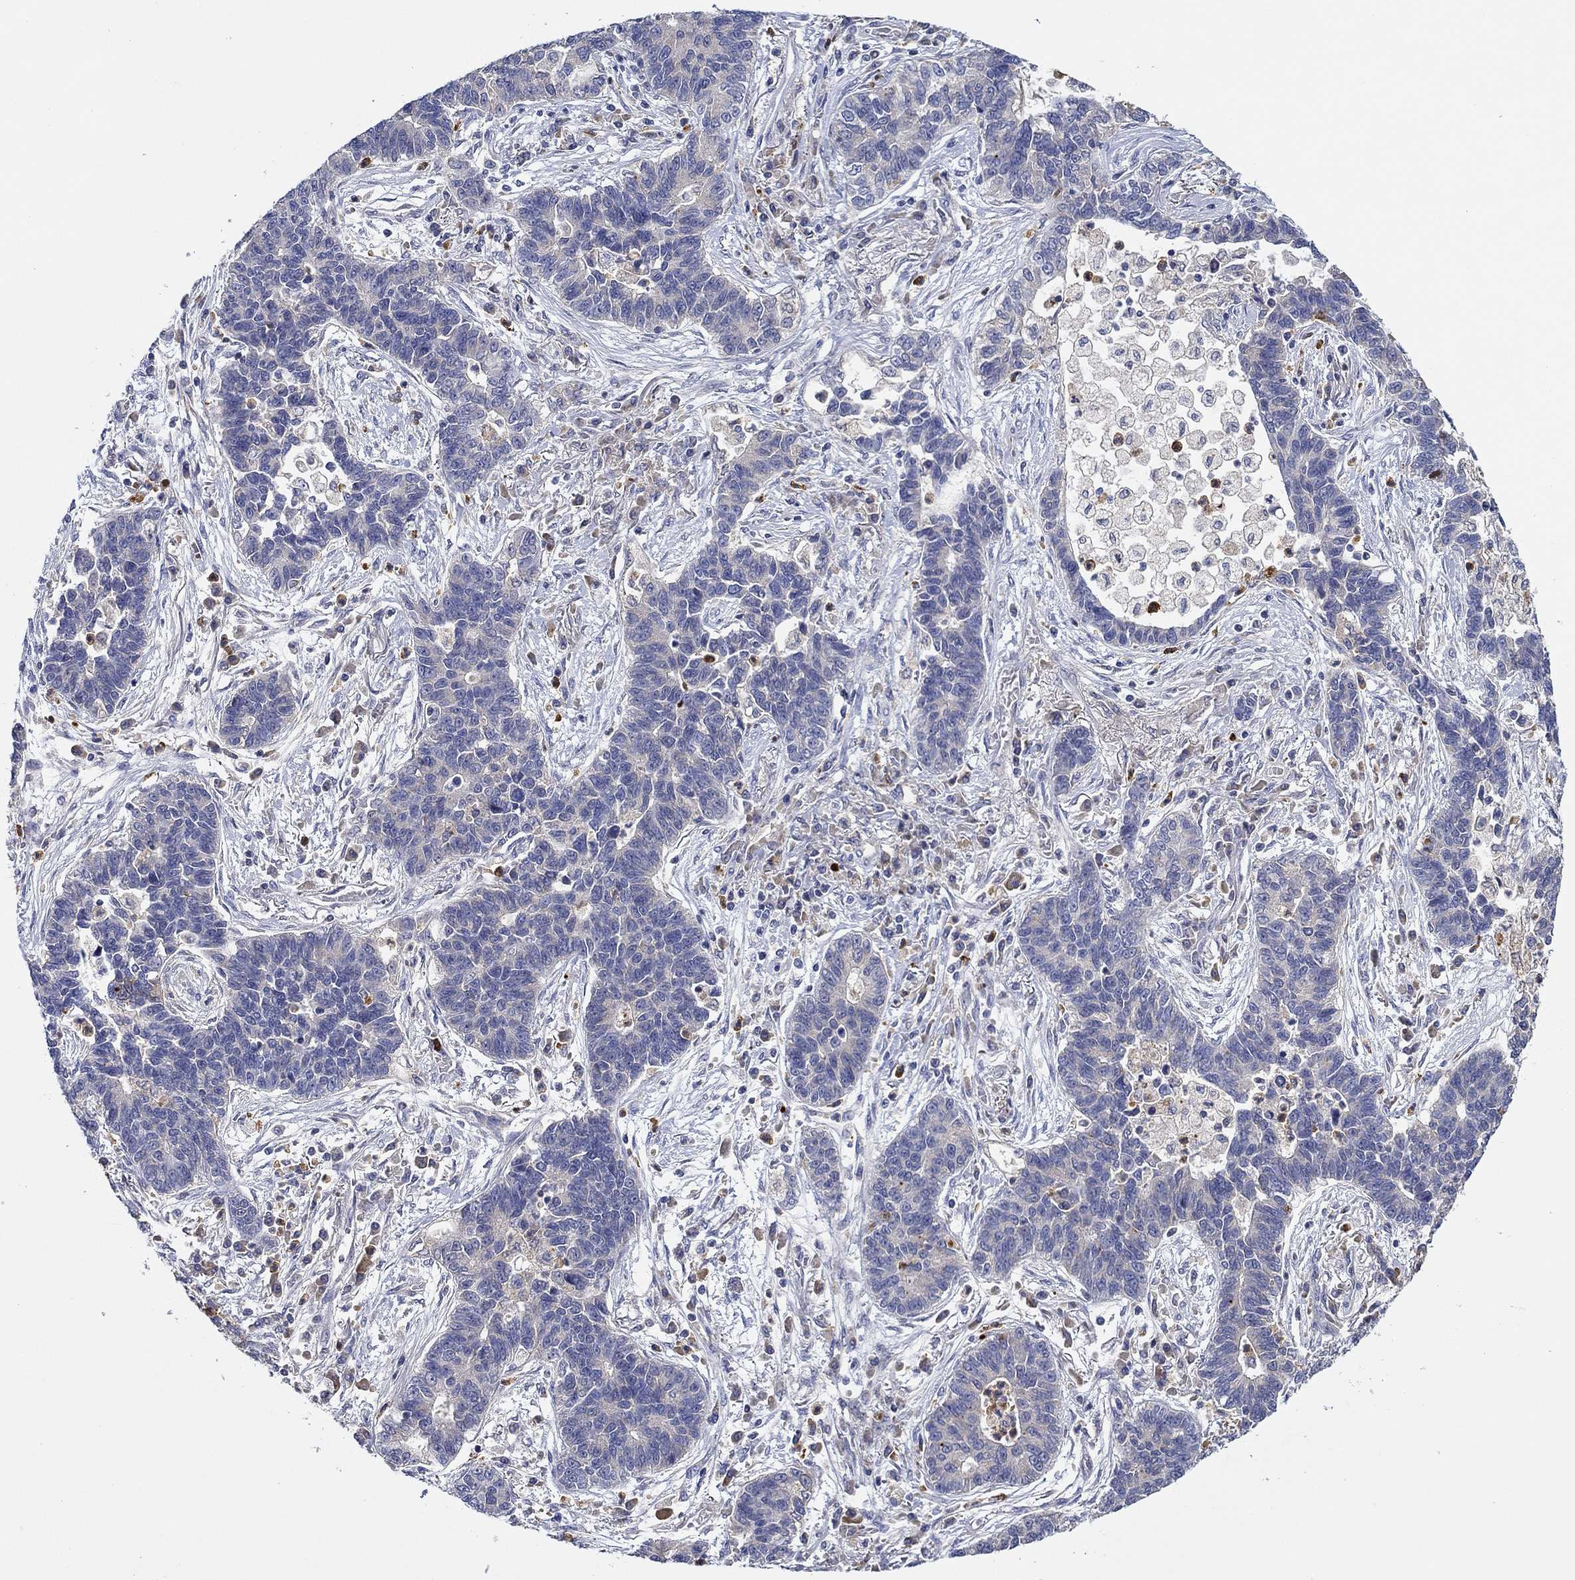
{"staining": {"intensity": "negative", "quantity": "none", "location": "none"}, "tissue": "lung cancer", "cell_type": "Tumor cells", "image_type": "cancer", "snomed": [{"axis": "morphology", "description": "Adenocarcinoma, NOS"}, {"axis": "topography", "description": "Lung"}], "caption": "DAB immunohistochemical staining of human lung cancer (adenocarcinoma) shows no significant expression in tumor cells. (Stains: DAB immunohistochemistry with hematoxylin counter stain, Microscopy: brightfield microscopy at high magnification).", "gene": "CHIT1", "patient": {"sex": "female", "age": 57}}